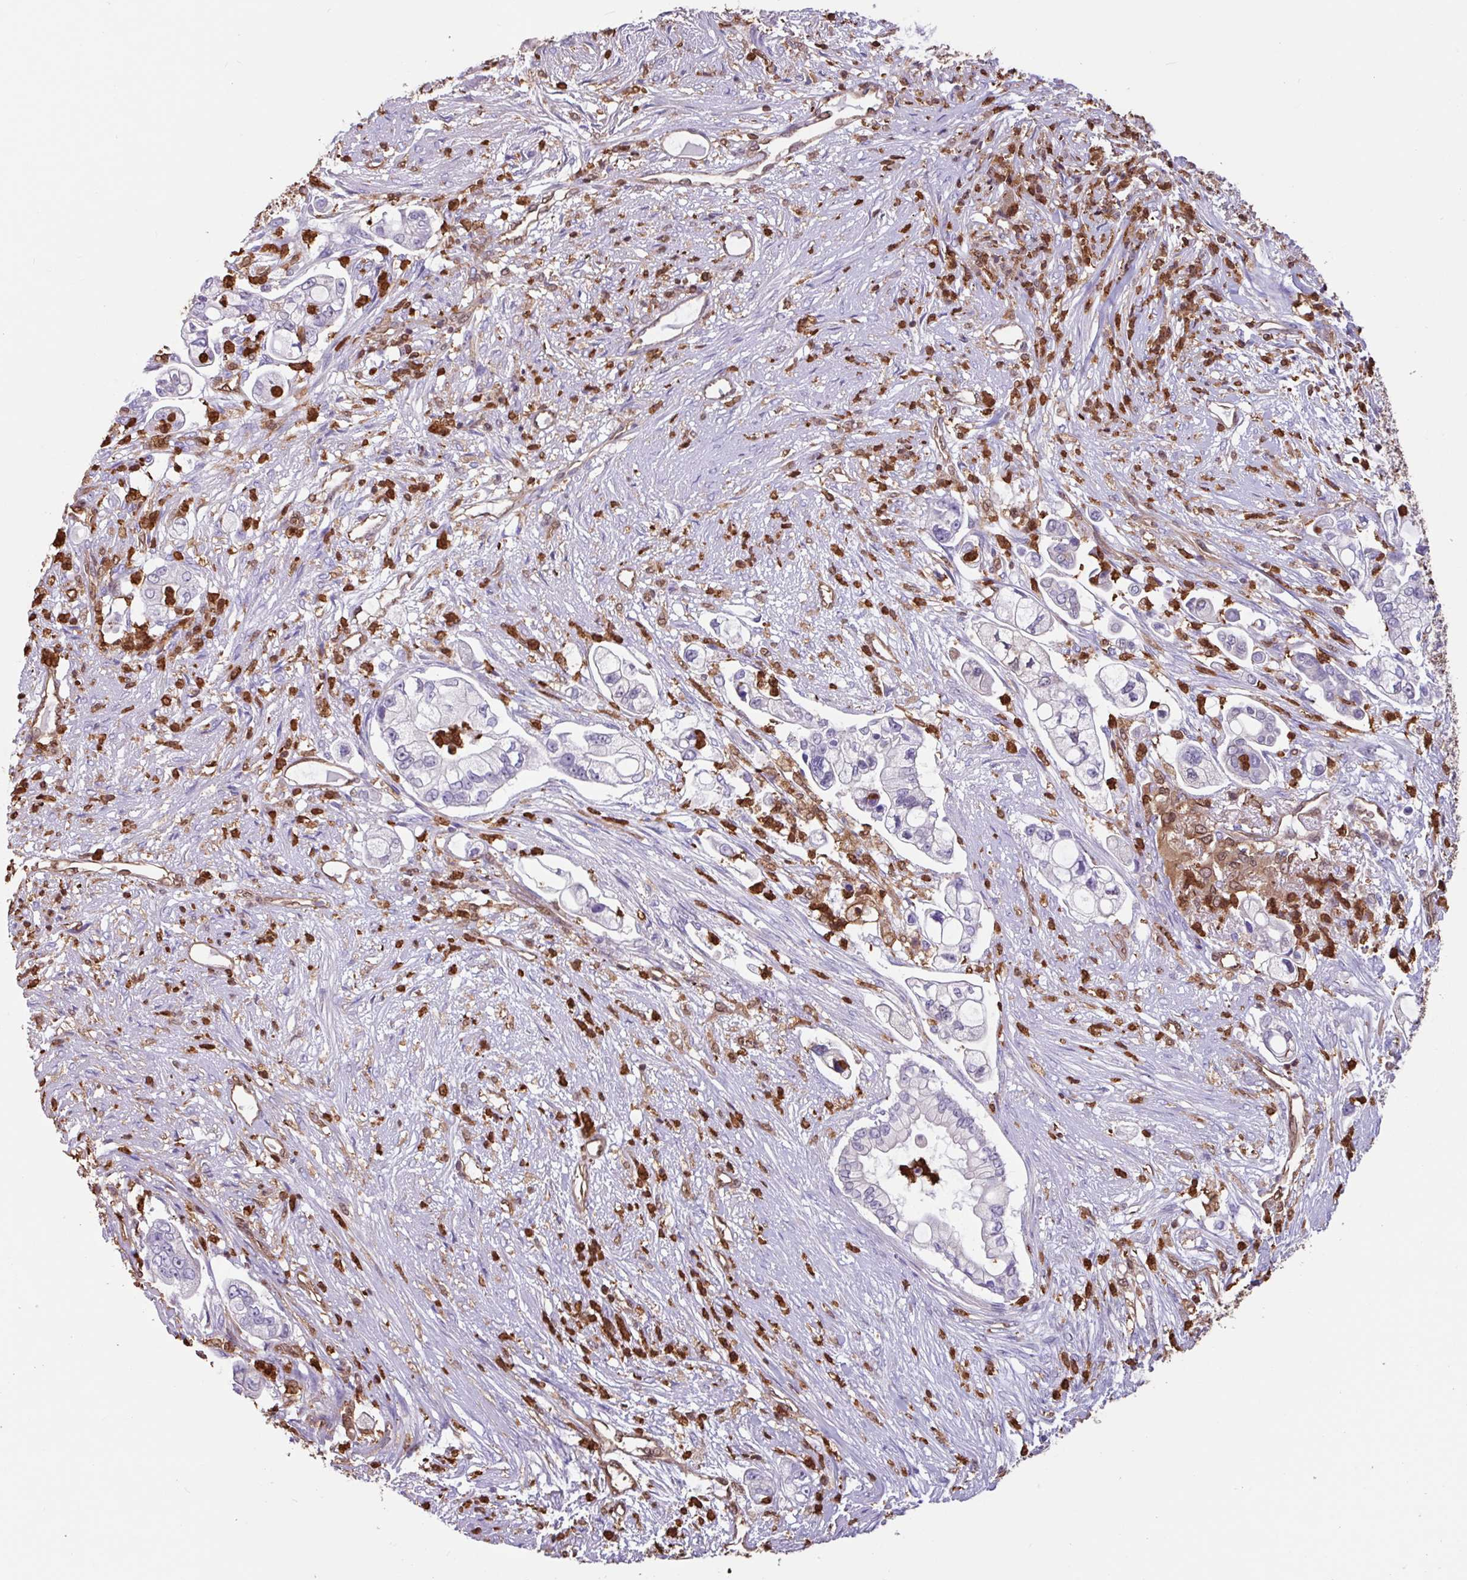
{"staining": {"intensity": "negative", "quantity": "none", "location": "none"}, "tissue": "pancreatic cancer", "cell_type": "Tumor cells", "image_type": "cancer", "snomed": [{"axis": "morphology", "description": "Adenocarcinoma, NOS"}, {"axis": "topography", "description": "Pancreas"}], "caption": "Tumor cells are negative for brown protein staining in pancreatic adenocarcinoma.", "gene": "ARHGDIB", "patient": {"sex": "female", "age": 69}}